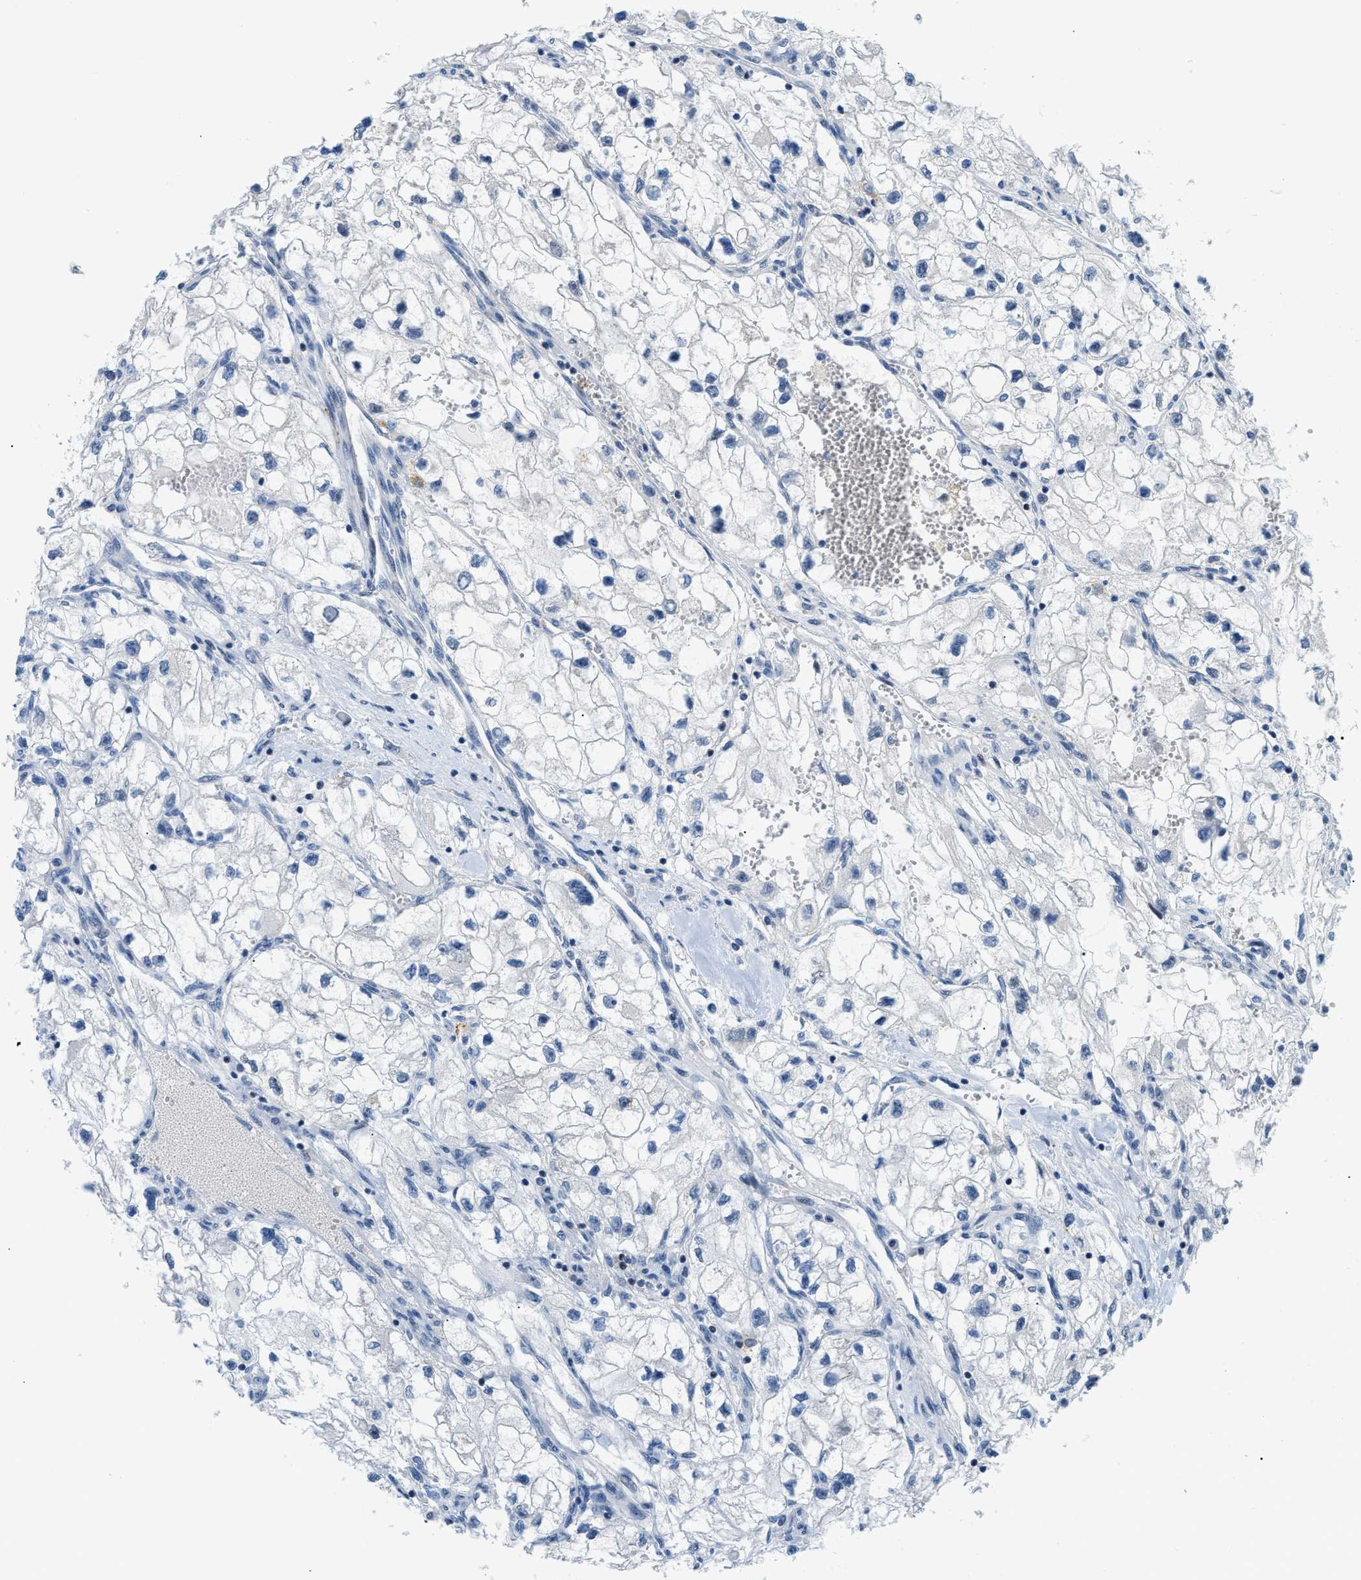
{"staining": {"intensity": "negative", "quantity": "none", "location": "none"}, "tissue": "renal cancer", "cell_type": "Tumor cells", "image_type": "cancer", "snomed": [{"axis": "morphology", "description": "Adenocarcinoma, NOS"}, {"axis": "topography", "description": "Kidney"}], "caption": "Tumor cells are negative for protein expression in human adenocarcinoma (renal).", "gene": "FDCSP", "patient": {"sex": "female", "age": 70}}